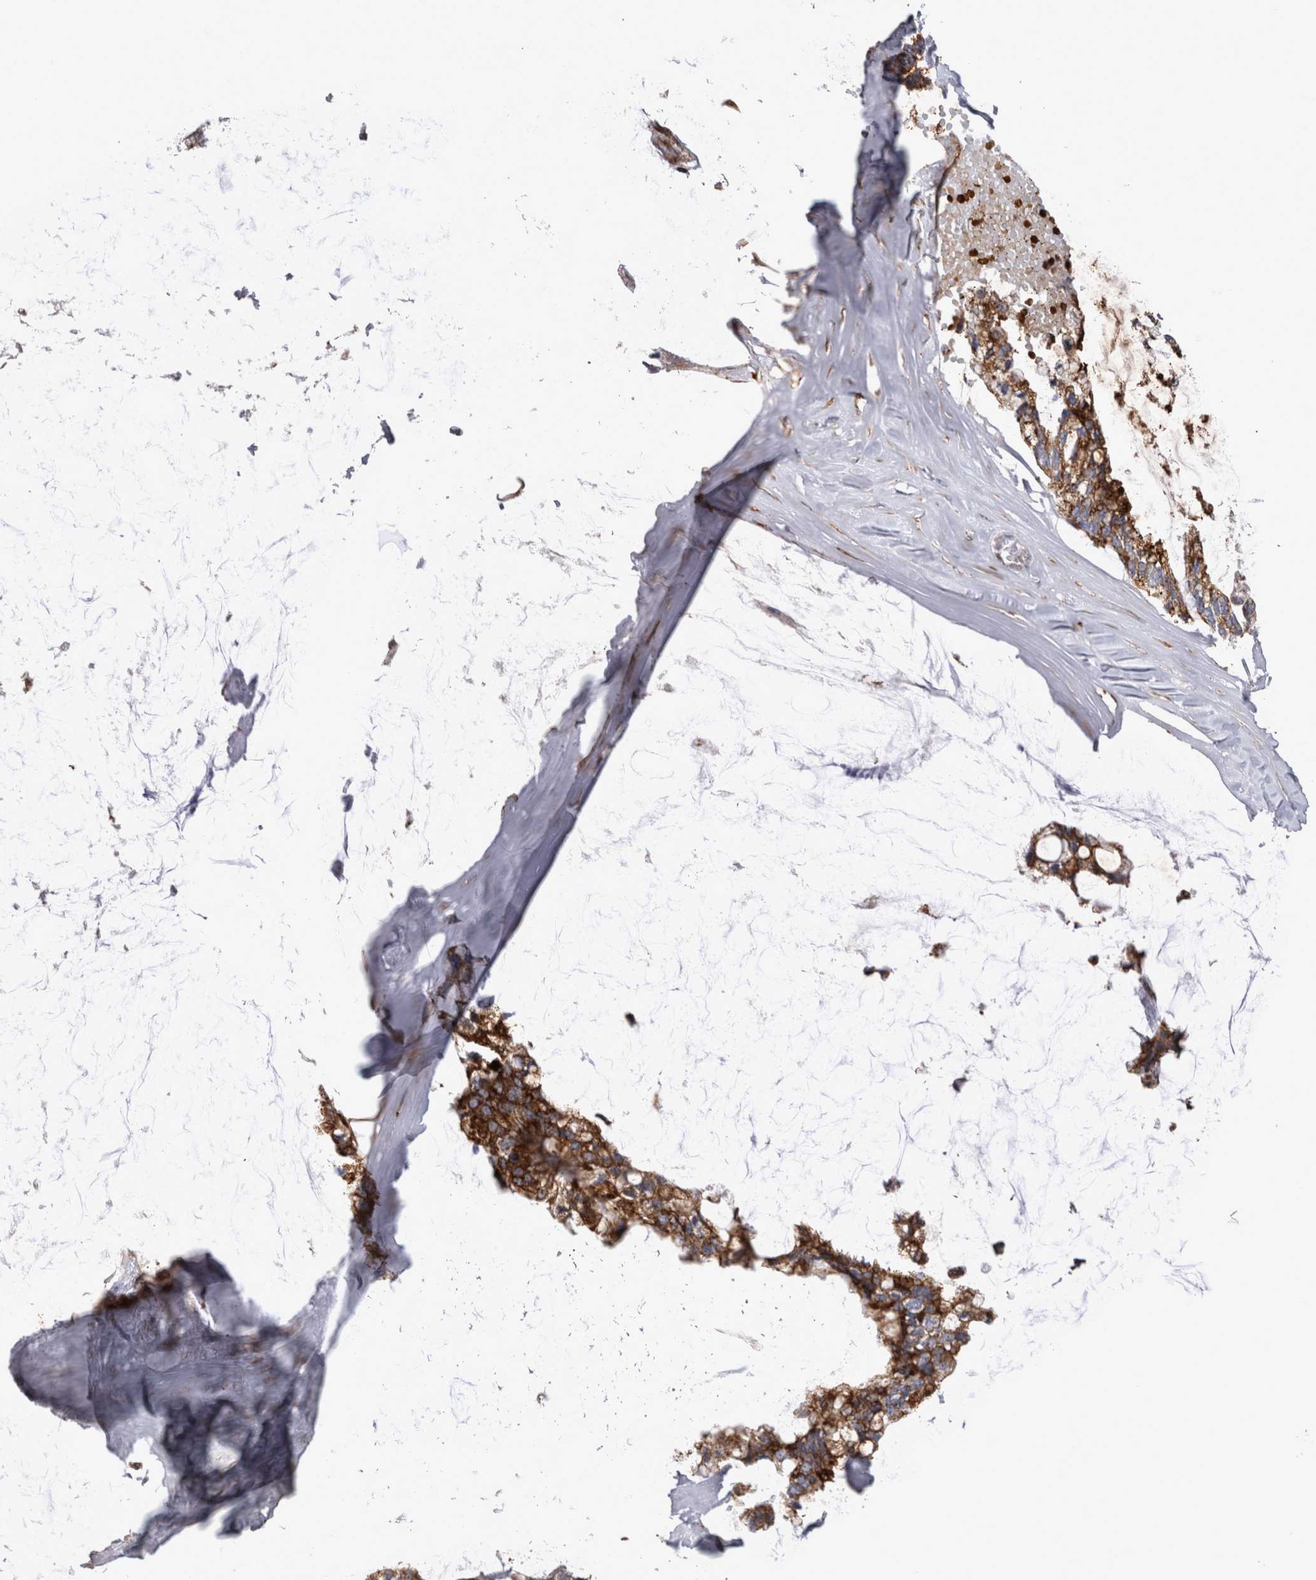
{"staining": {"intensity": "strong", "quantity": ">75%", "location": "cytoplasmic/membranous"}, "tissue": "ovarian cancer", "cell_type": "Tumor cells", "image_type": "cancer", "snomed": [{"axis": "morphology", "description": "Cystadenocarcinoma, mucinous, NOS"}, {"axis": "topography", "description": "Ovary"}], "caption": "Immunohistochemical staining of human mucinous cystadenocarcinoma (ovarian) reveals high levels of strong cytoplasmic/membranous positivity in about >75% of tumor cells. (IHC, brightfield microscopy, high magnification).", "gene": "TSPOAP1", "patient": {"sex": "female", "age": 39}}